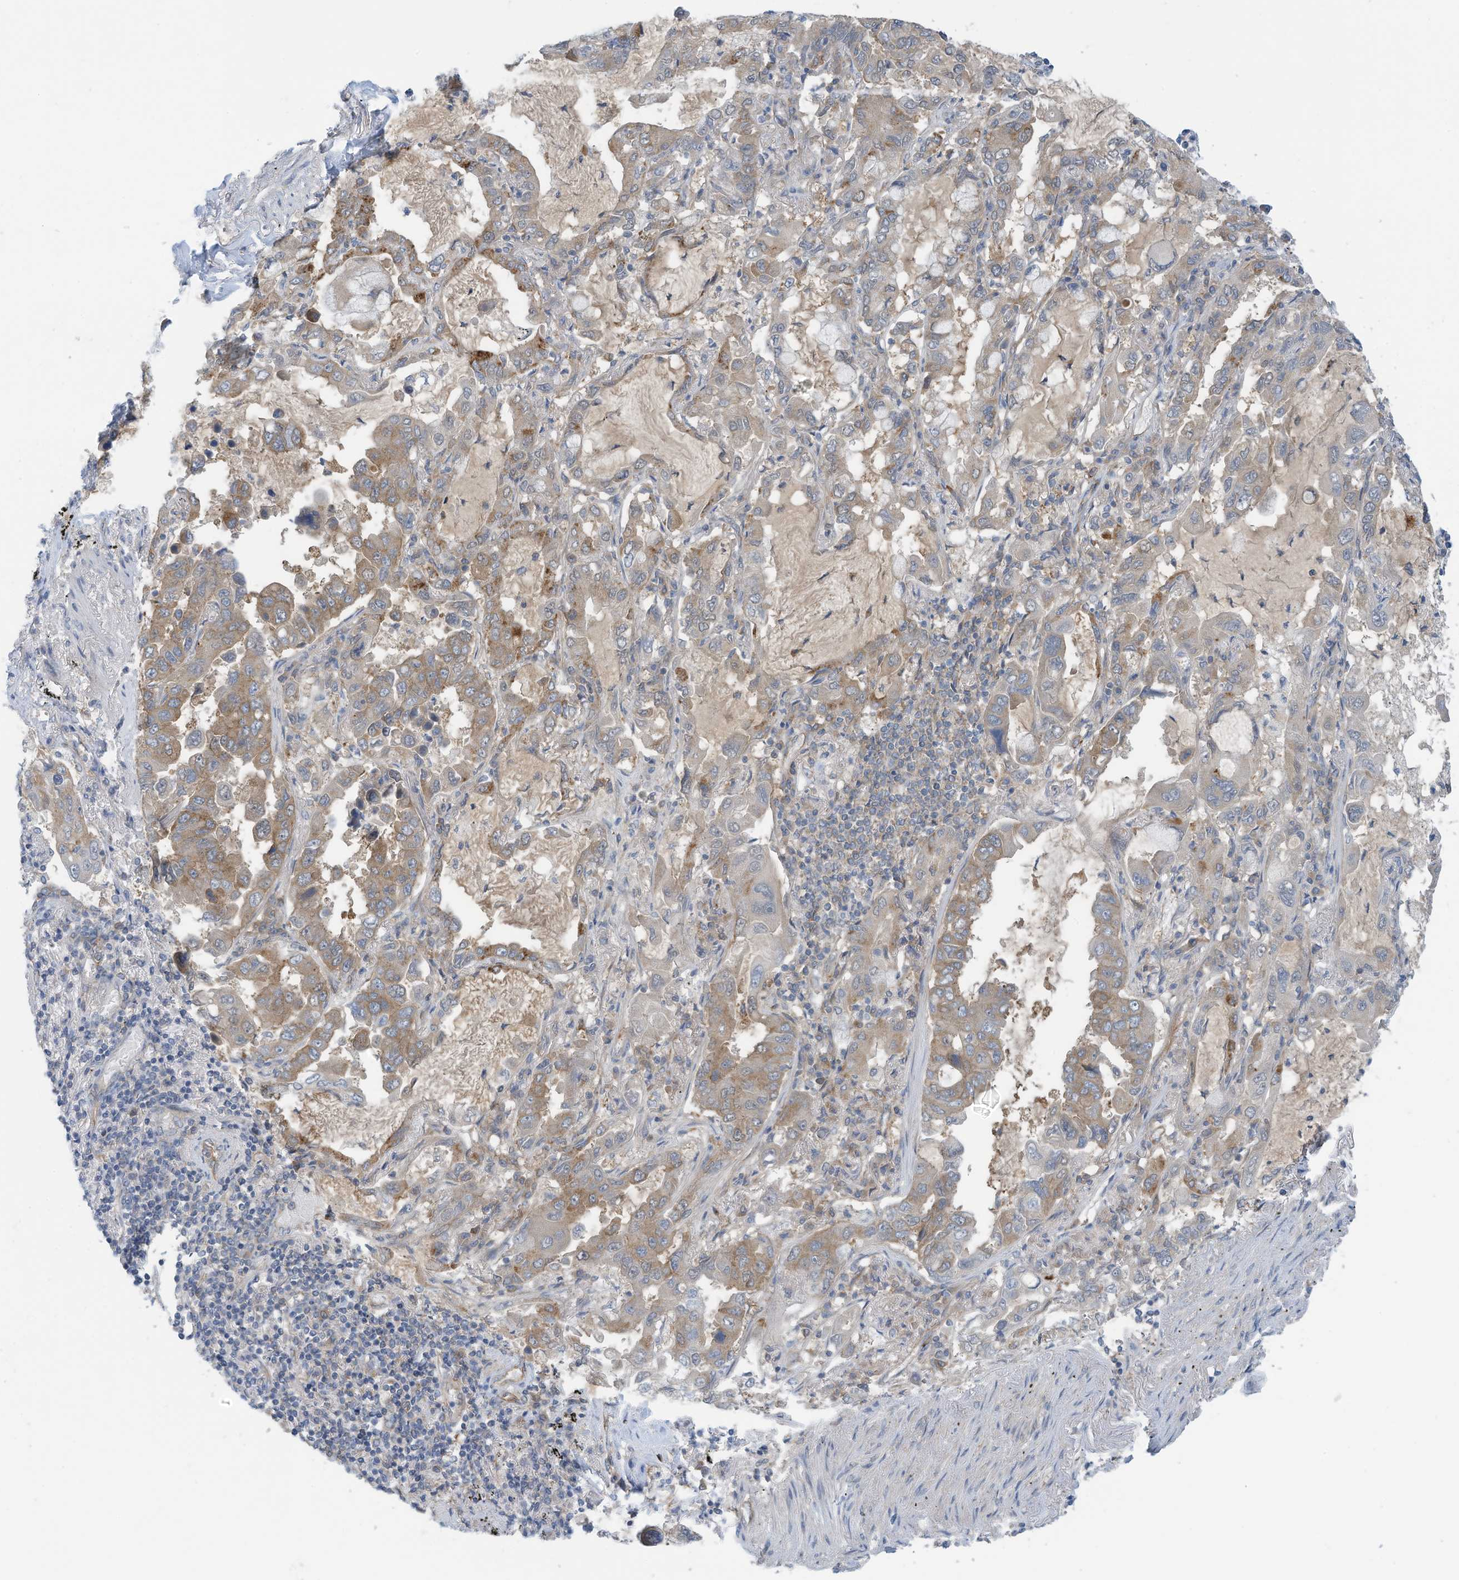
{"staining": {"intensity": "weak", "quantity": "25%-75%", "location": "cytoplasmic/membranous"}, "tissue": "lung cancer", "cell_type": "Tumor cells", "image_type": "cancer", "snomed": [{"axis": "morphology", "description": "Adenocarcinoma, NOS"}, {"axis": "topography", "description": "Lung"}], "caption": "An IHC micrograph of tumor tissue is shown. Protein staining in brown highlights weak cytoplasmic/membranous positivity in adenocarcinoma (lung) within tumor cells. (Brightfield microscopy of DAB IHC at high magnification).", "gene": "REPS1", "patient": {"sex": "male", "age": 64}}